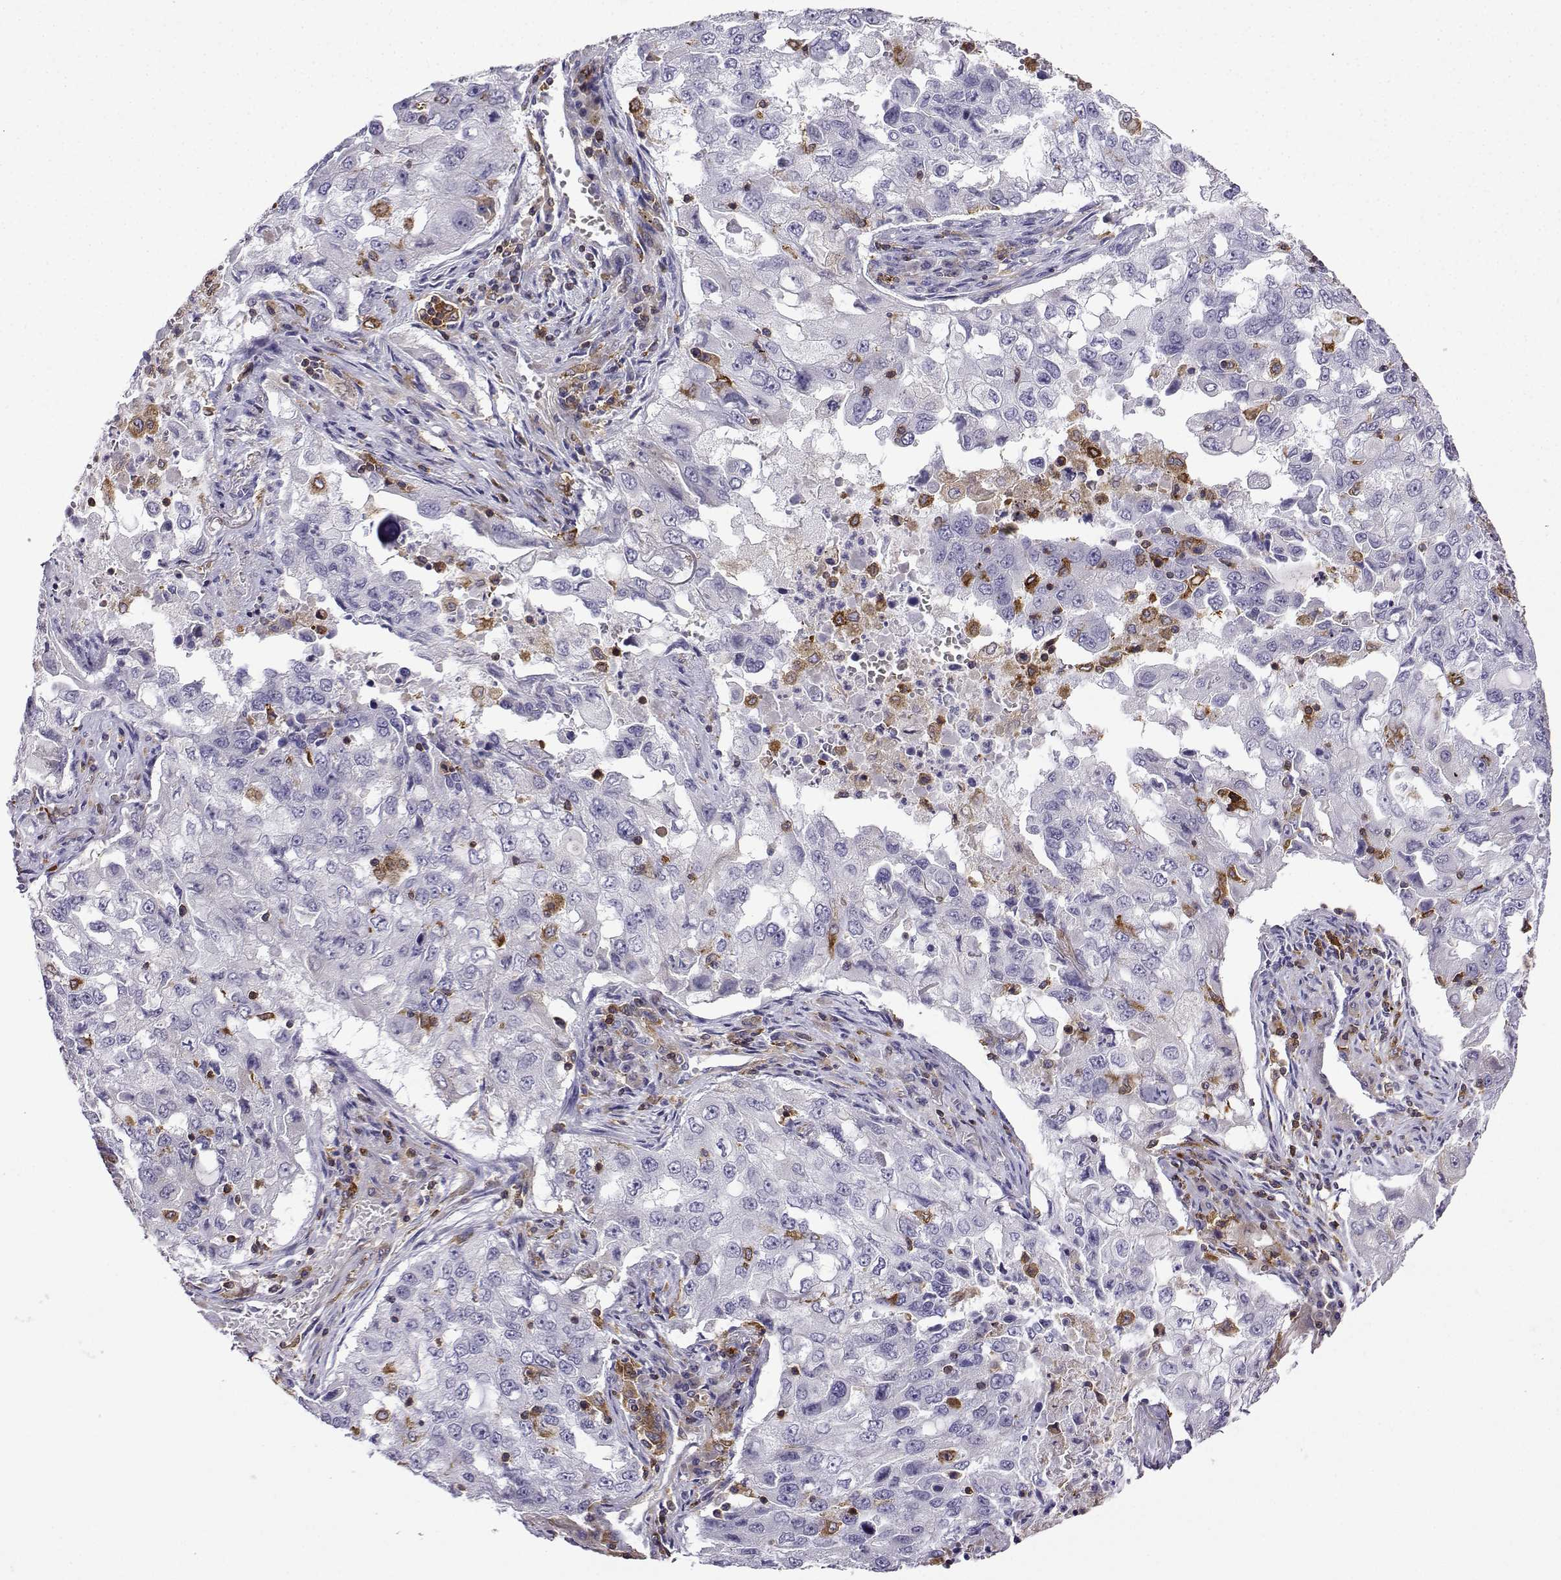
{"staining": {"intensity": "negative", "quantity": "none", "location": "none"}, "tissue": "lung cancer", "cell_type": "Tumor cells", "image_type": "cancer", "snomed": [{"axis": "morphology", "description": "Adenocarcinoma, NOS"}, {"axis": "topography", "description": "Lung"}], "caption": "Immunohistochemistry (IHC) image of neoplastic tissue: lung cancer (adenocarcinoma) stained with DAB (3,3'-diaminobenzidine) reveals no significant protein staining in tumor cells. (DAB (3,3'-diaminobenzidine) immunohistochemistry (IHC) with hematoxylin counter stain).", "gene": "DOCK10", "patient": {"sex": "female", "age": 61}}